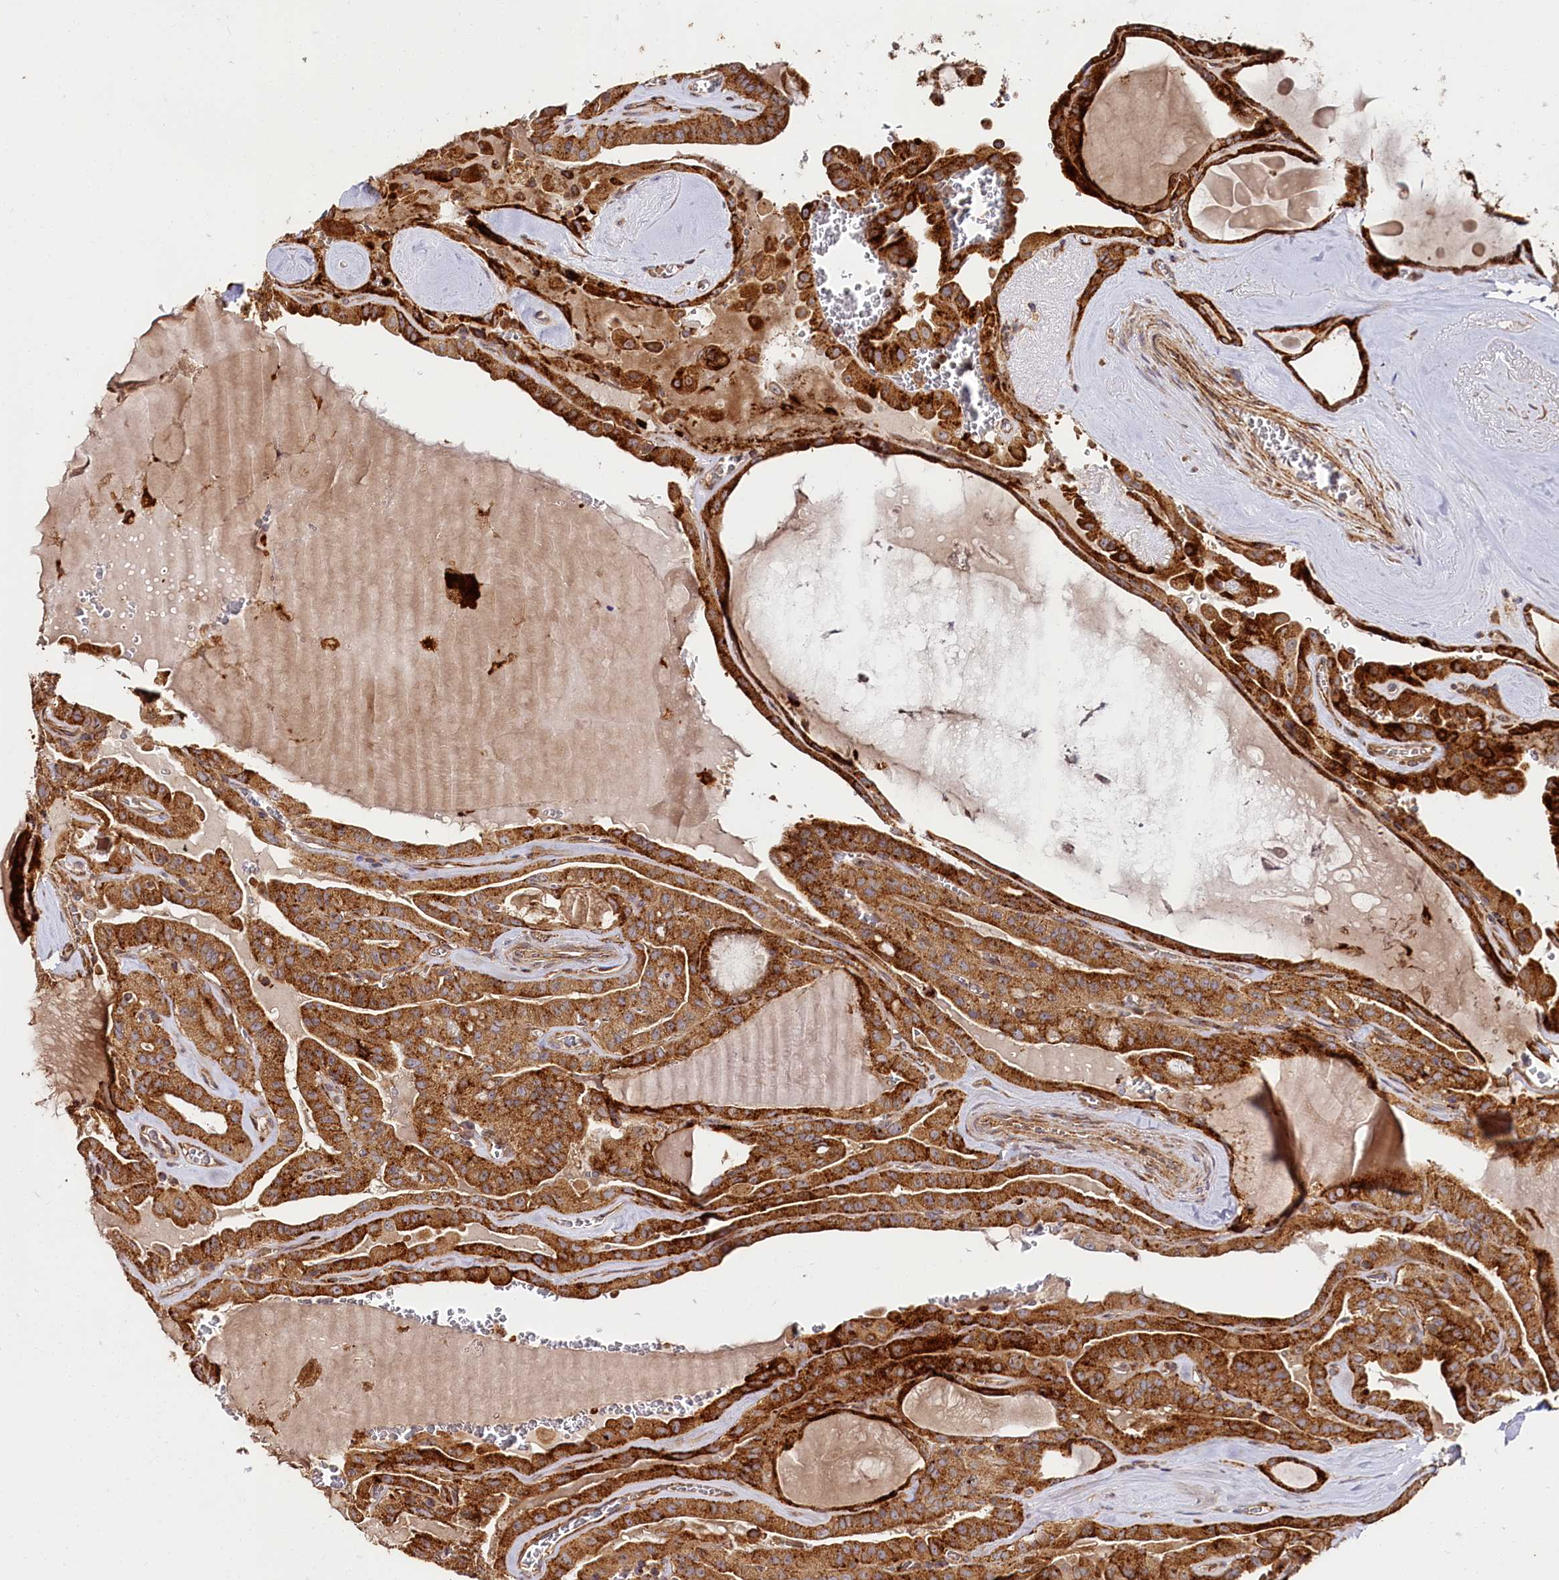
{"staining": {"intensity": "strong", "quantity": ">75%", "location": "cytoplasmic/membranous"}, "tissue": "thyroid cancer", "cell_type": "Tumor cells", "image_type": "cancer", "snomed": [{"axis": "morphology", "description": "Papillary adenocarcinoma, NOS"}, {"axis": "topography", "description": "Thyroid gland"}], "caption": "Protein positivity by immunohistochemistry demonstrates strong cytoplasmic/membranous staining in approximately >75% of tumor cells in thyroid cancer. Using DAB (brown) and hematoxylin (blue) stains, captured at high magnification using brightfield microscopy.", "gene": "WDR73", "patient": {"sex": "male", "age": 52}}